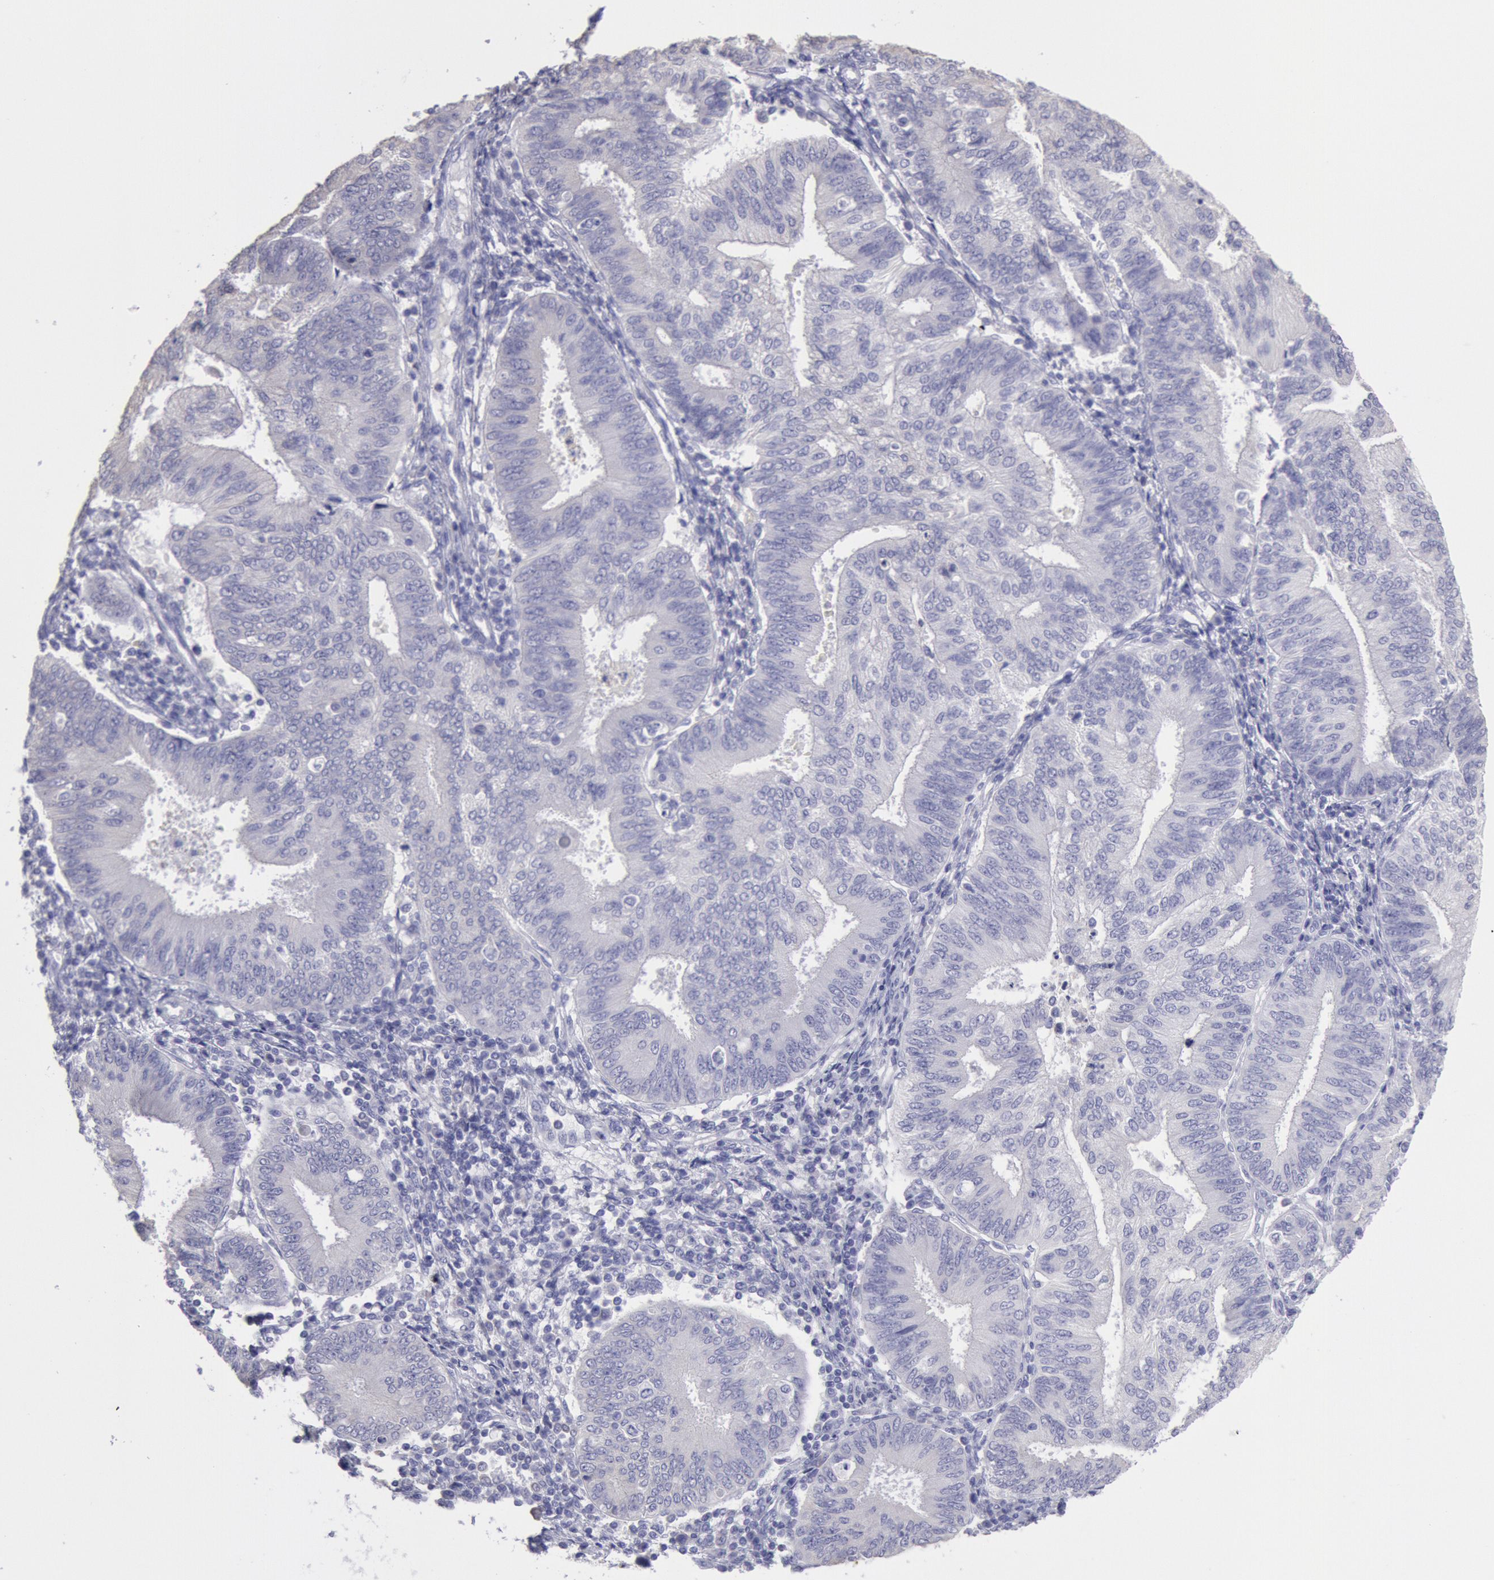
{"staining": {"intensity": "negative", "quantity": "none", "location": "none"}, "tissue": "endometrial cancer", "cell_type": "Tumor cells", "image_type": "cancer", "snomed": [{"axis": "morphology", "description": "Adenocarcinoma, NOS"}, {"axis": "topography", "description": "Endometrium"}], "caption": "Immunohistochemistry (IHC) photomicrograph of neoplastic tissue: adenocarcinoma (endometrial) stained with DAB (3,3'-diaminobenzidine) displays no significant protein staining in tumor cells. (Stains: DAB immunohistochemistry with hematoxylin counter stain, Microscopy: brightfield microscopy at high magnification).", "gene": "MYH7", "patient": {"sex": "female", "age": 55}}